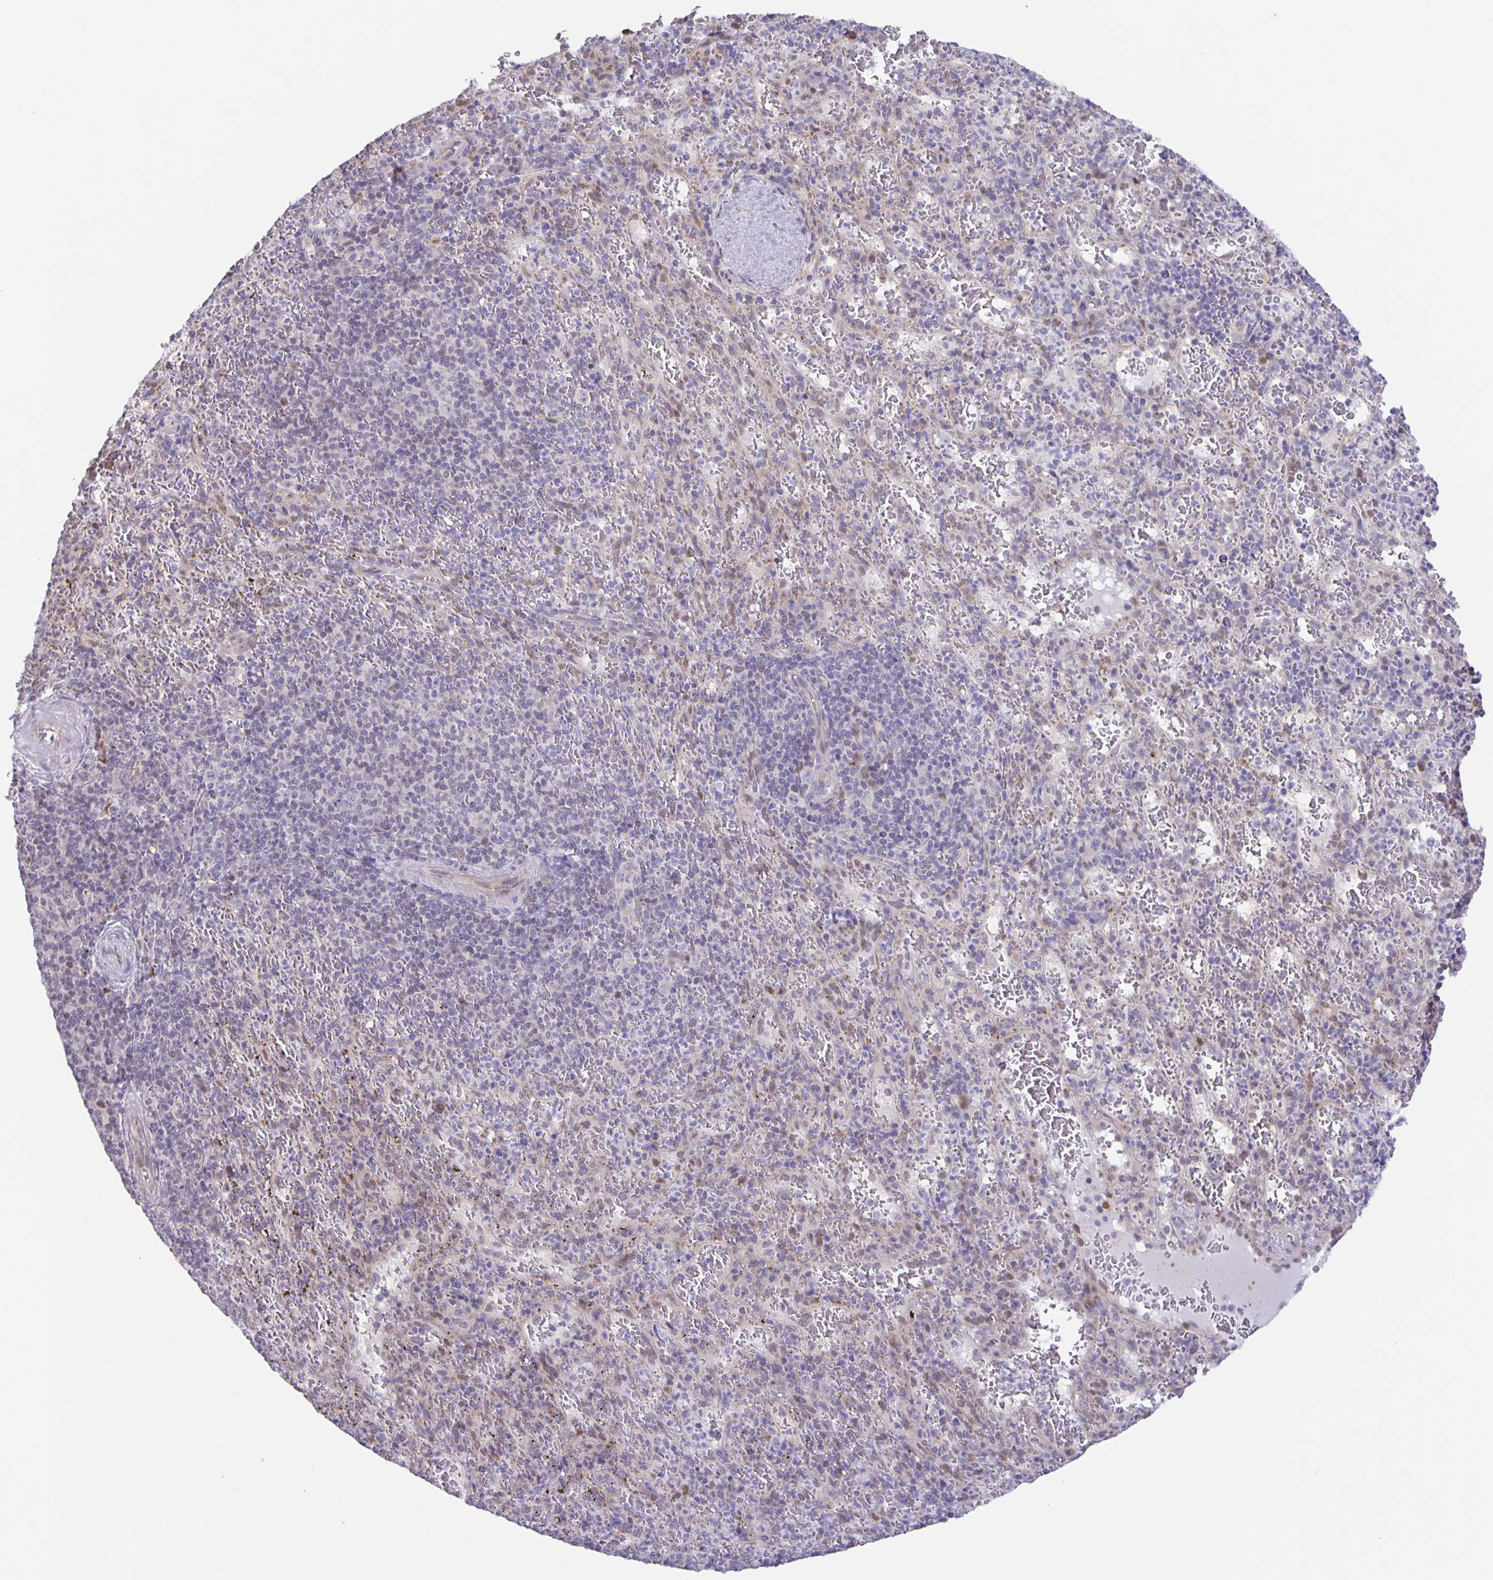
{"staining": {"intensity": "weak", "quantity": "<25%", "location": "nuclear"}, "tissue": "spleen", "cell_type": "Cells in red pulp", "image_type": "normal", "snomed": [{"axis": "morphology", "description": "Normal tissue, NOS"}, {"axis": "topography", "description": "Spleen"}], "caption": "Immunohistochemistry photomicrograph of unremarkable spleen stained for a protein (brown), which exhibits no staining in cells in red pulp.", "gene": "MAPK12", "patient": {"sex": "male", "age": 57}}